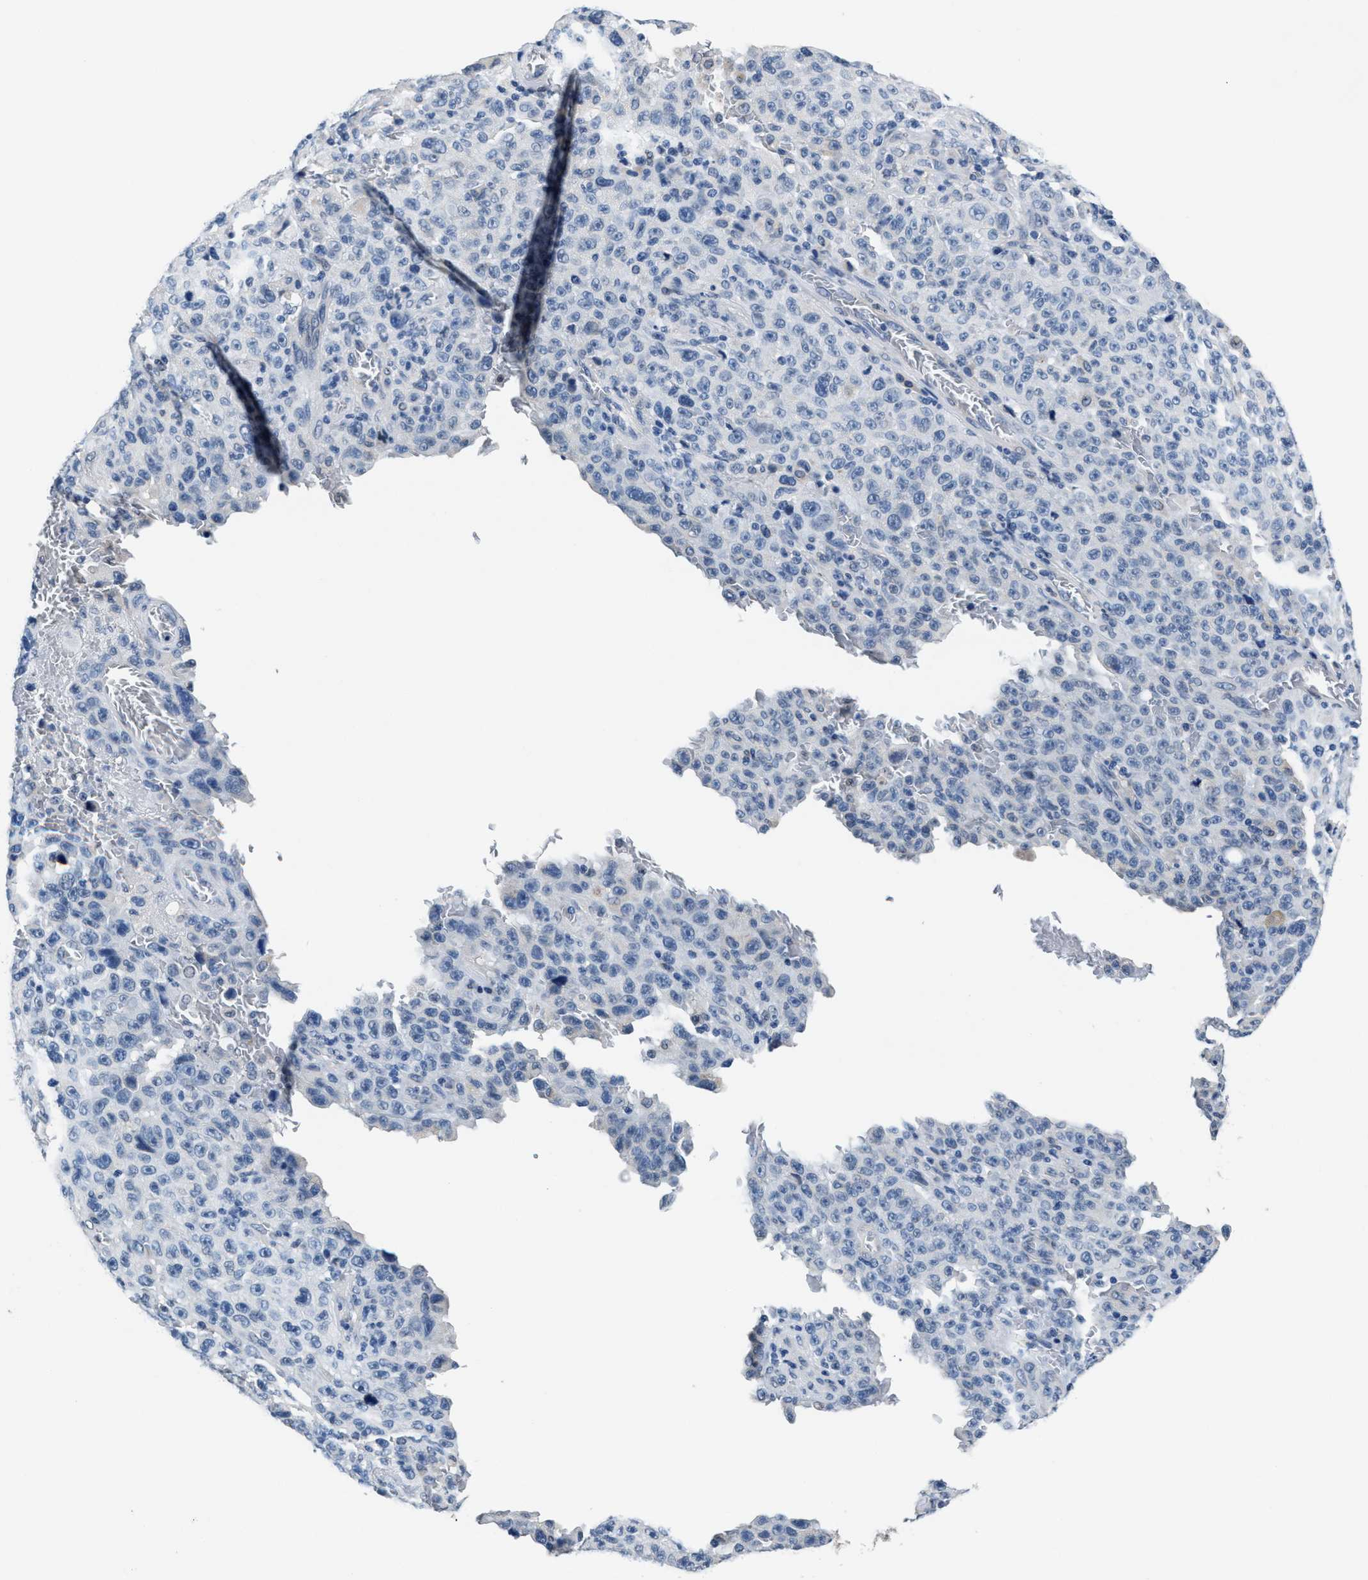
{"staining": {"intensity": "negative", "quantity": "none", "location": "none"}, "tissue": "melanoma", "cell_type": "Tumor cells", "image_type": "cancer", "snomed": [{"axis": "morphology", "description": "Malignant melanoma, NOS"}, {"axis": "topography", "description": "Skin"}], "caption": "A high-resolution image shows immunohistochemistry staining of malignant melanoma, which shows no significant staining in tumor cells. (DAB immunohistochemistry visualized using brightfield microscopy, high magnification).", "gene": "MYH3", "patient": {"sex": "female", "age": 82}}